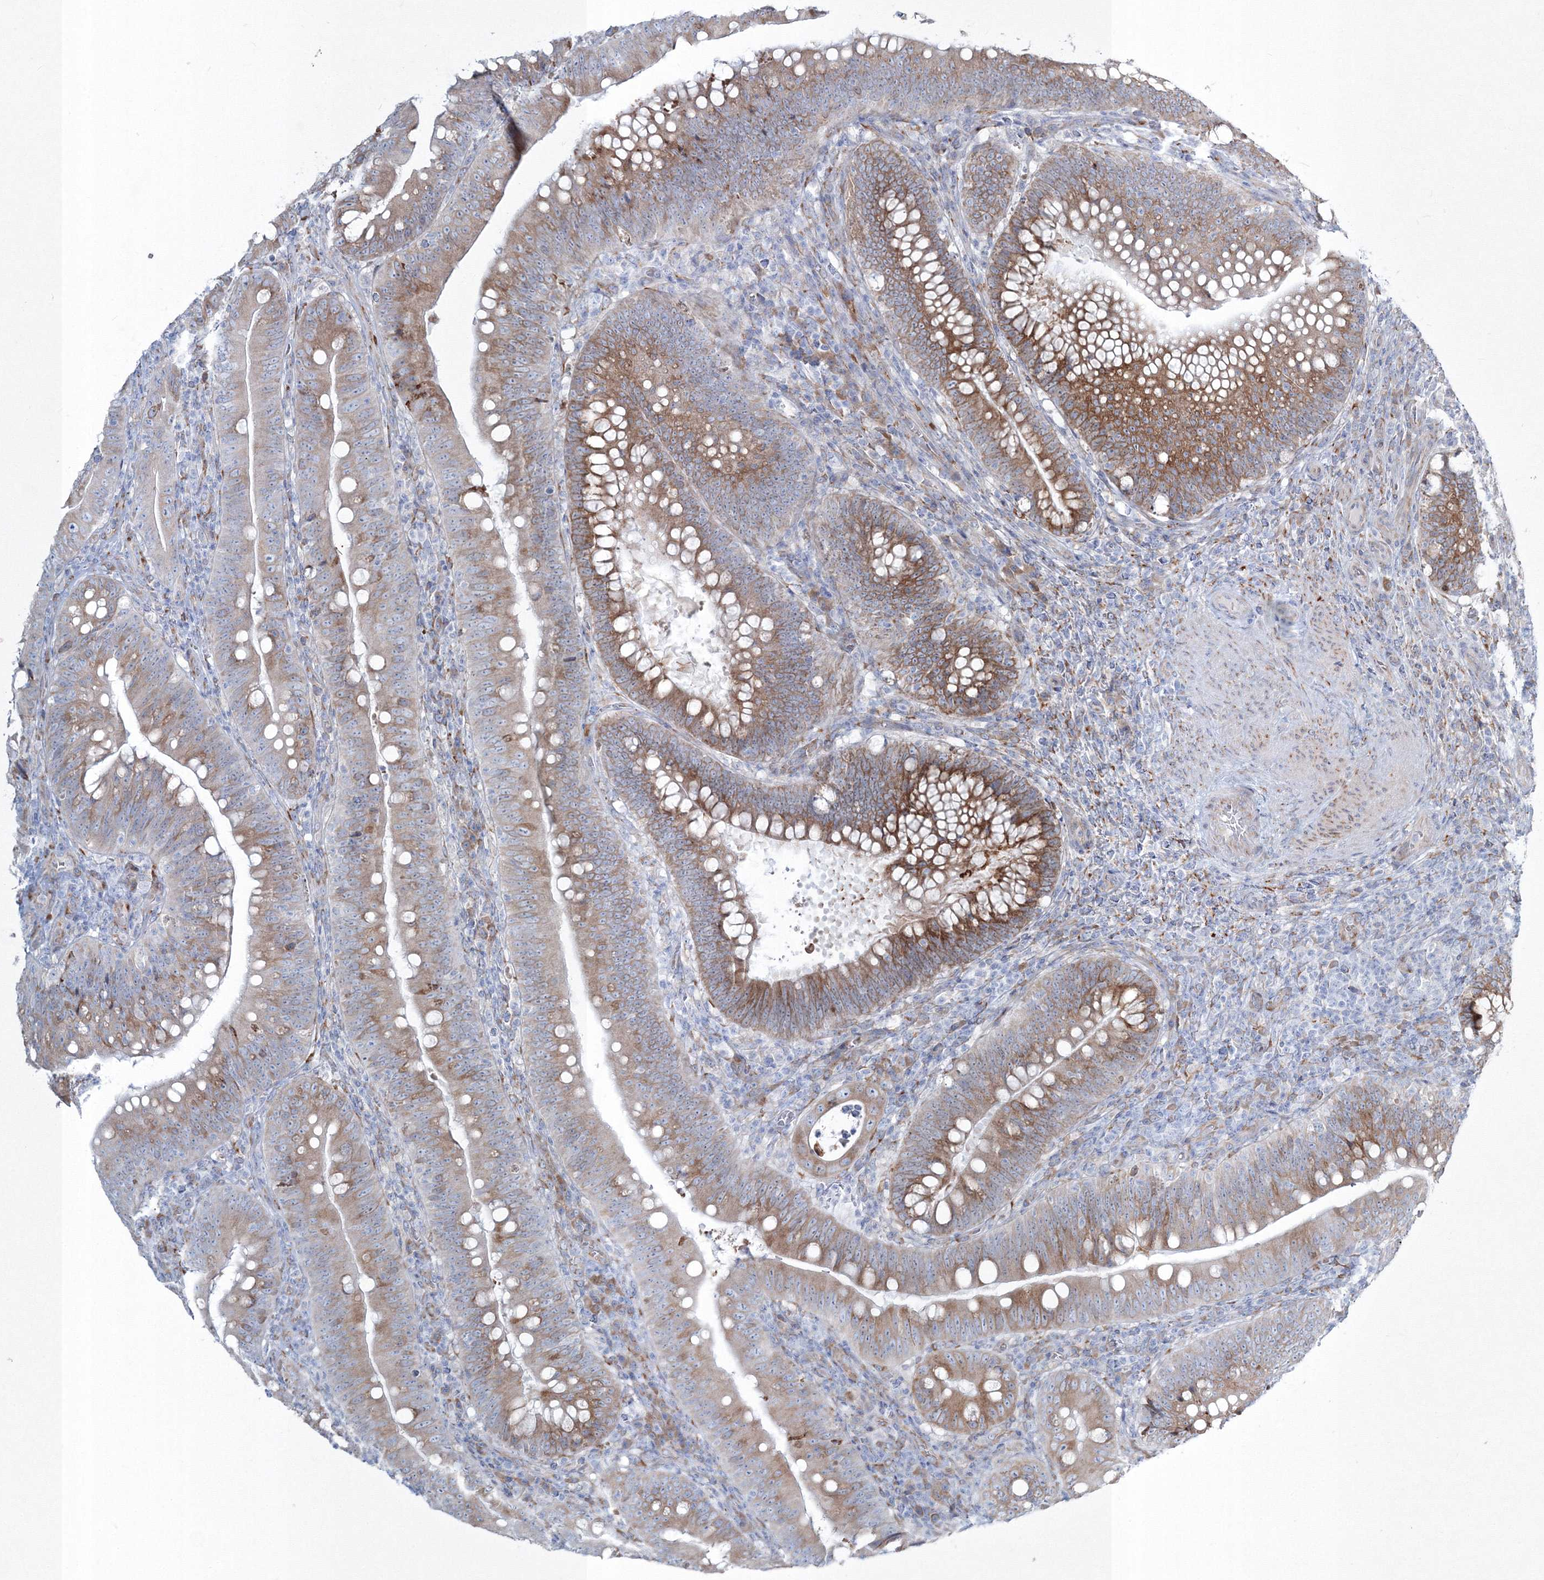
{"staining": {"intensity": "moderate", "quantity": ">75%", "location": "cytoplasmic/membranous"}, "tissue": "colorectal cancer", "cell_type": "Tumor cells", "image_type": "cancer", "snomed": [{"axis": "morphology", "description": "Normal tissue, NOS"}, {"axis": "topography", "description": "Colon"}], "caption": "IHC of colorectal cancer reveals medium levels of moderate cytoplasmic/membranous positivity in approximately >75% of tumor cells. (DAB (3,3'-diaminobenzidine) IHC, brown staining for protein, blue staining for nuclei).", "gene": "RCN1", "patient": {"sex": "female", "age": 82}}